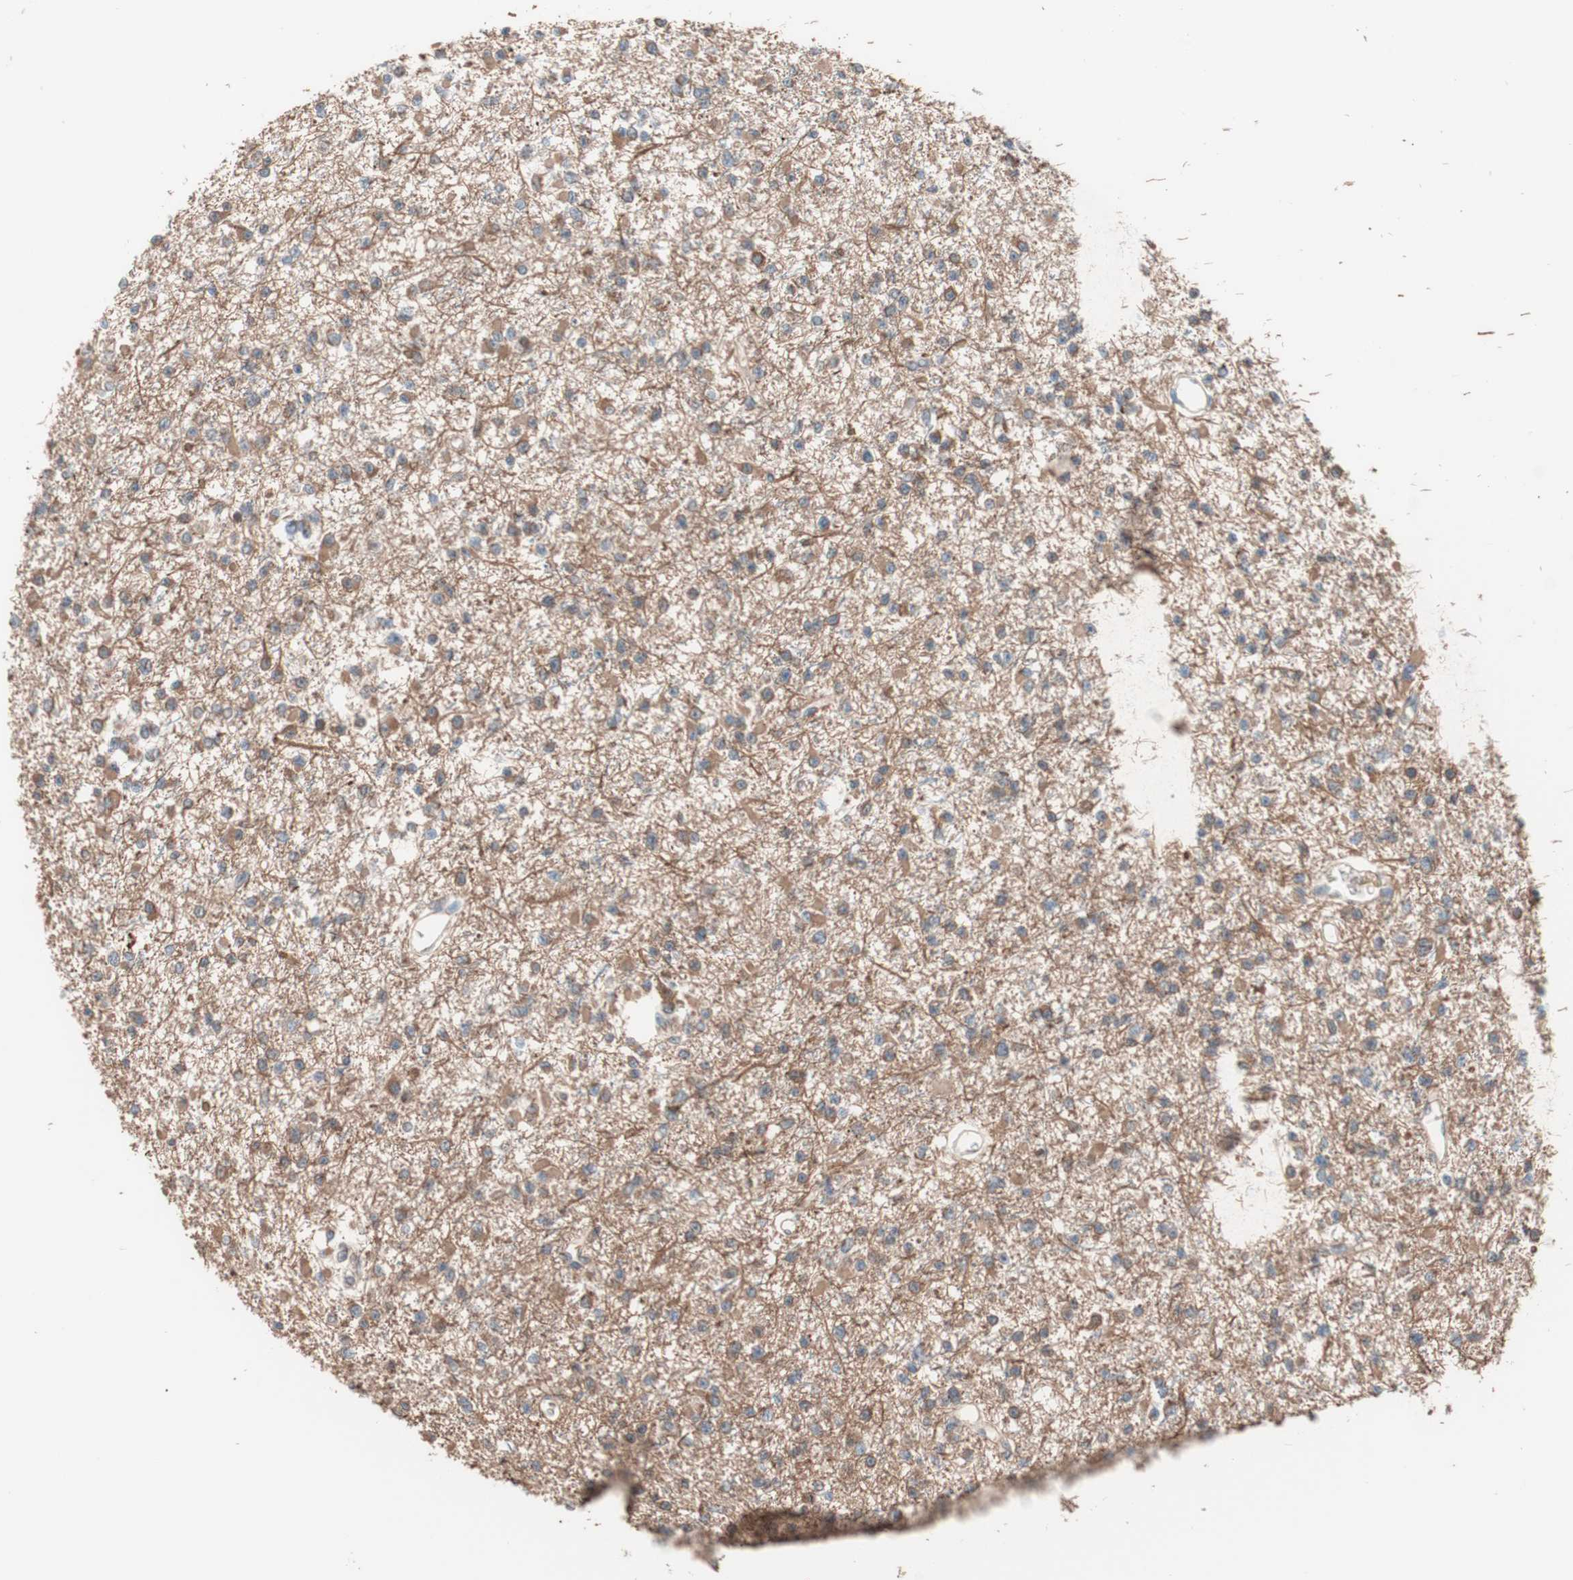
{"staining": {"intensity": "moderate", "quantity": ">75%", "location": "cytoplasmic/membranous"}, "tissue": "glioma", "cell_type": "Tumor cells", "image_type": "cancer", "snomed": [{"axis": "morphology", "description": "Glioma, malignant, Low grade"}, {"axis": "topography", "description": "Brain"}], "caption": "Protein staining displays moderate cytoplasmic/membranous positivity in about >75% of tumor cells in malignant glioma (low-grade).", "gene": "GLYCTK", "patient": {"sex": "female", "age": 22}}